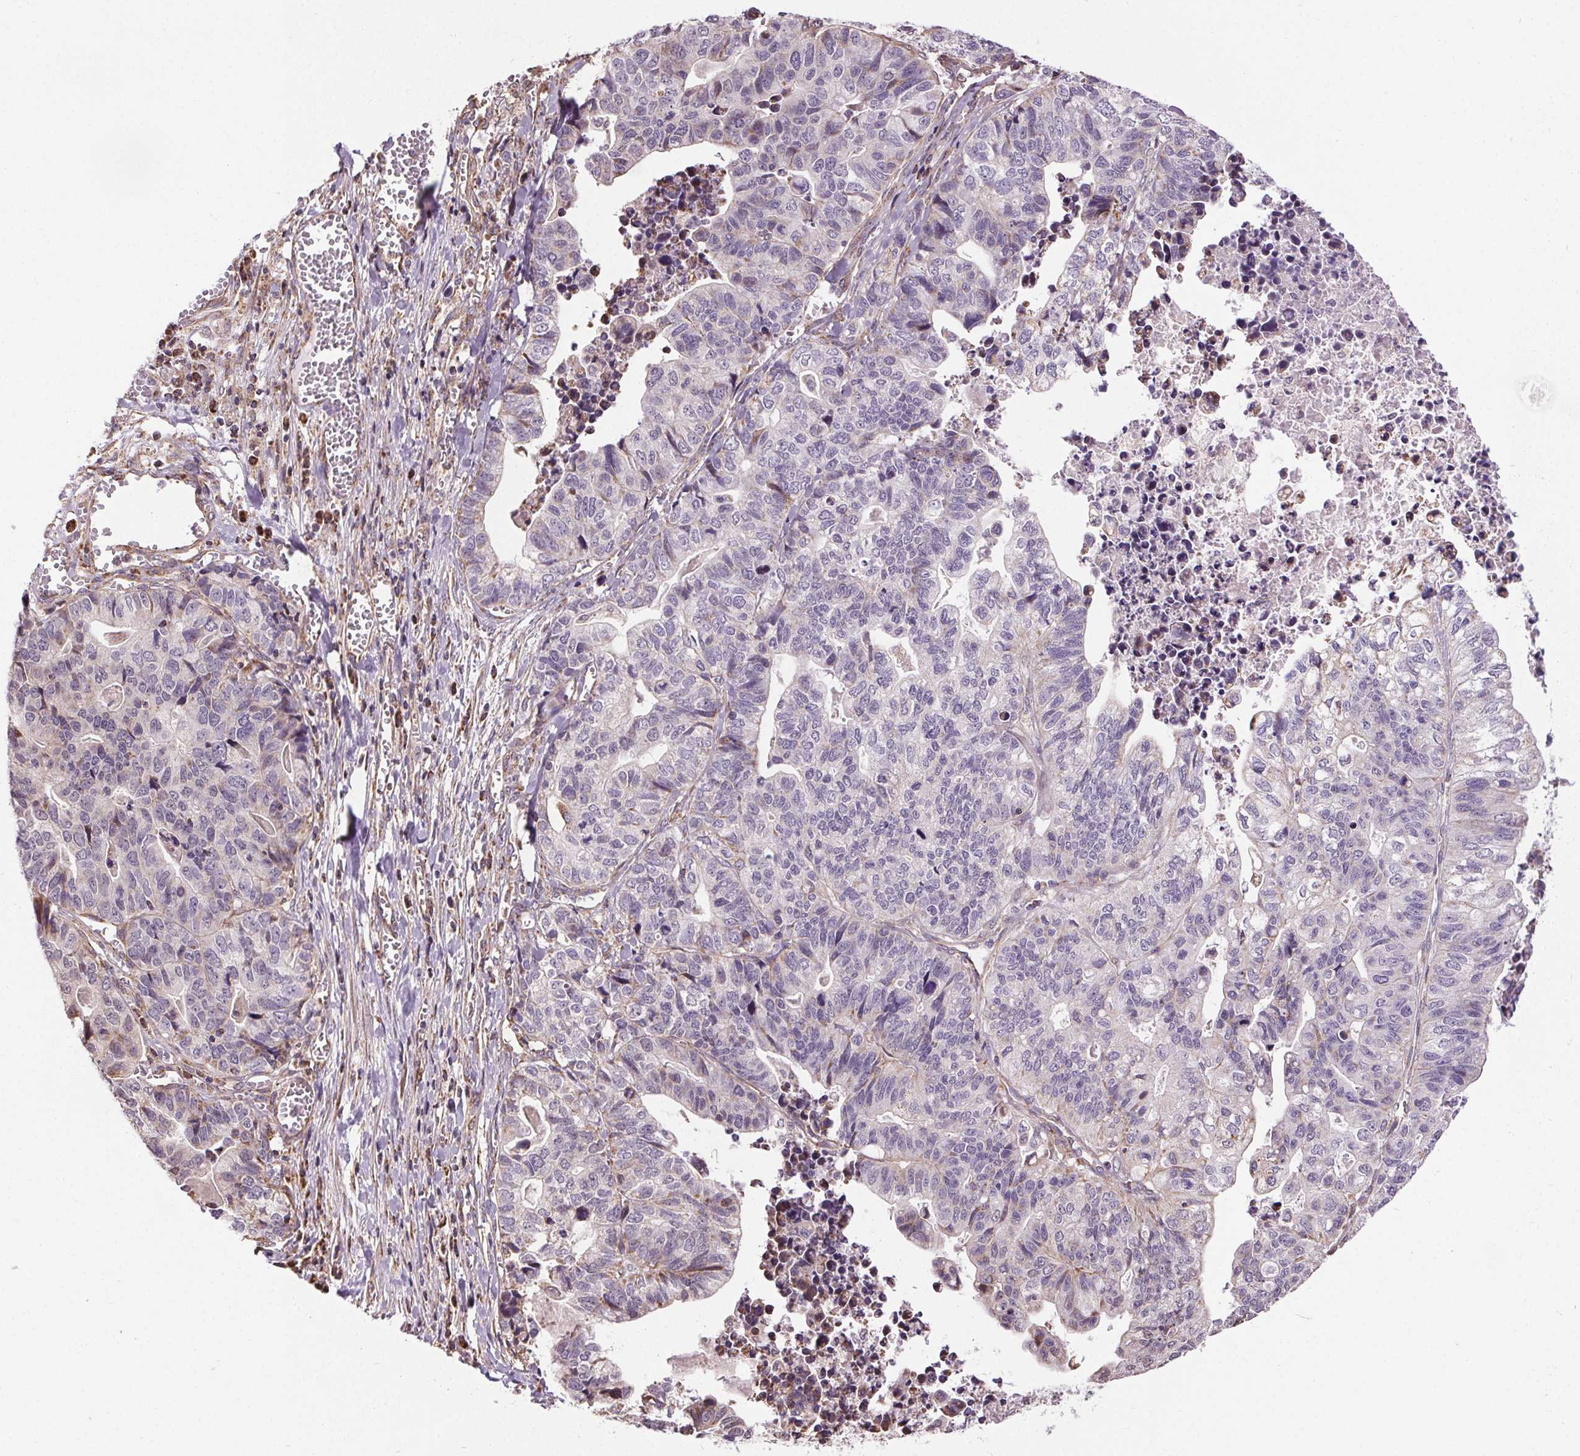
{"staining": {"intensity": "weak", "quantity": "<25%", "location": "cytoplasmic/membranous"}, "tissue": "stomach cancer", "cell_type": "Tumor cells", "image_type": "cancer", "snomed": [{"axis": "morphology", "description": "Adenocarcinoma, NOS"}, {"axis": "topography", "description": "Stomach, upper"}], "caption": "A high-resolution image shows immunohistochemistry staining of adenocarcinoma (stomach), which reveals no significant positivity in tumor cells.", "gene": "ZNF548", "patient": {"sex": "female", "age": 67}}